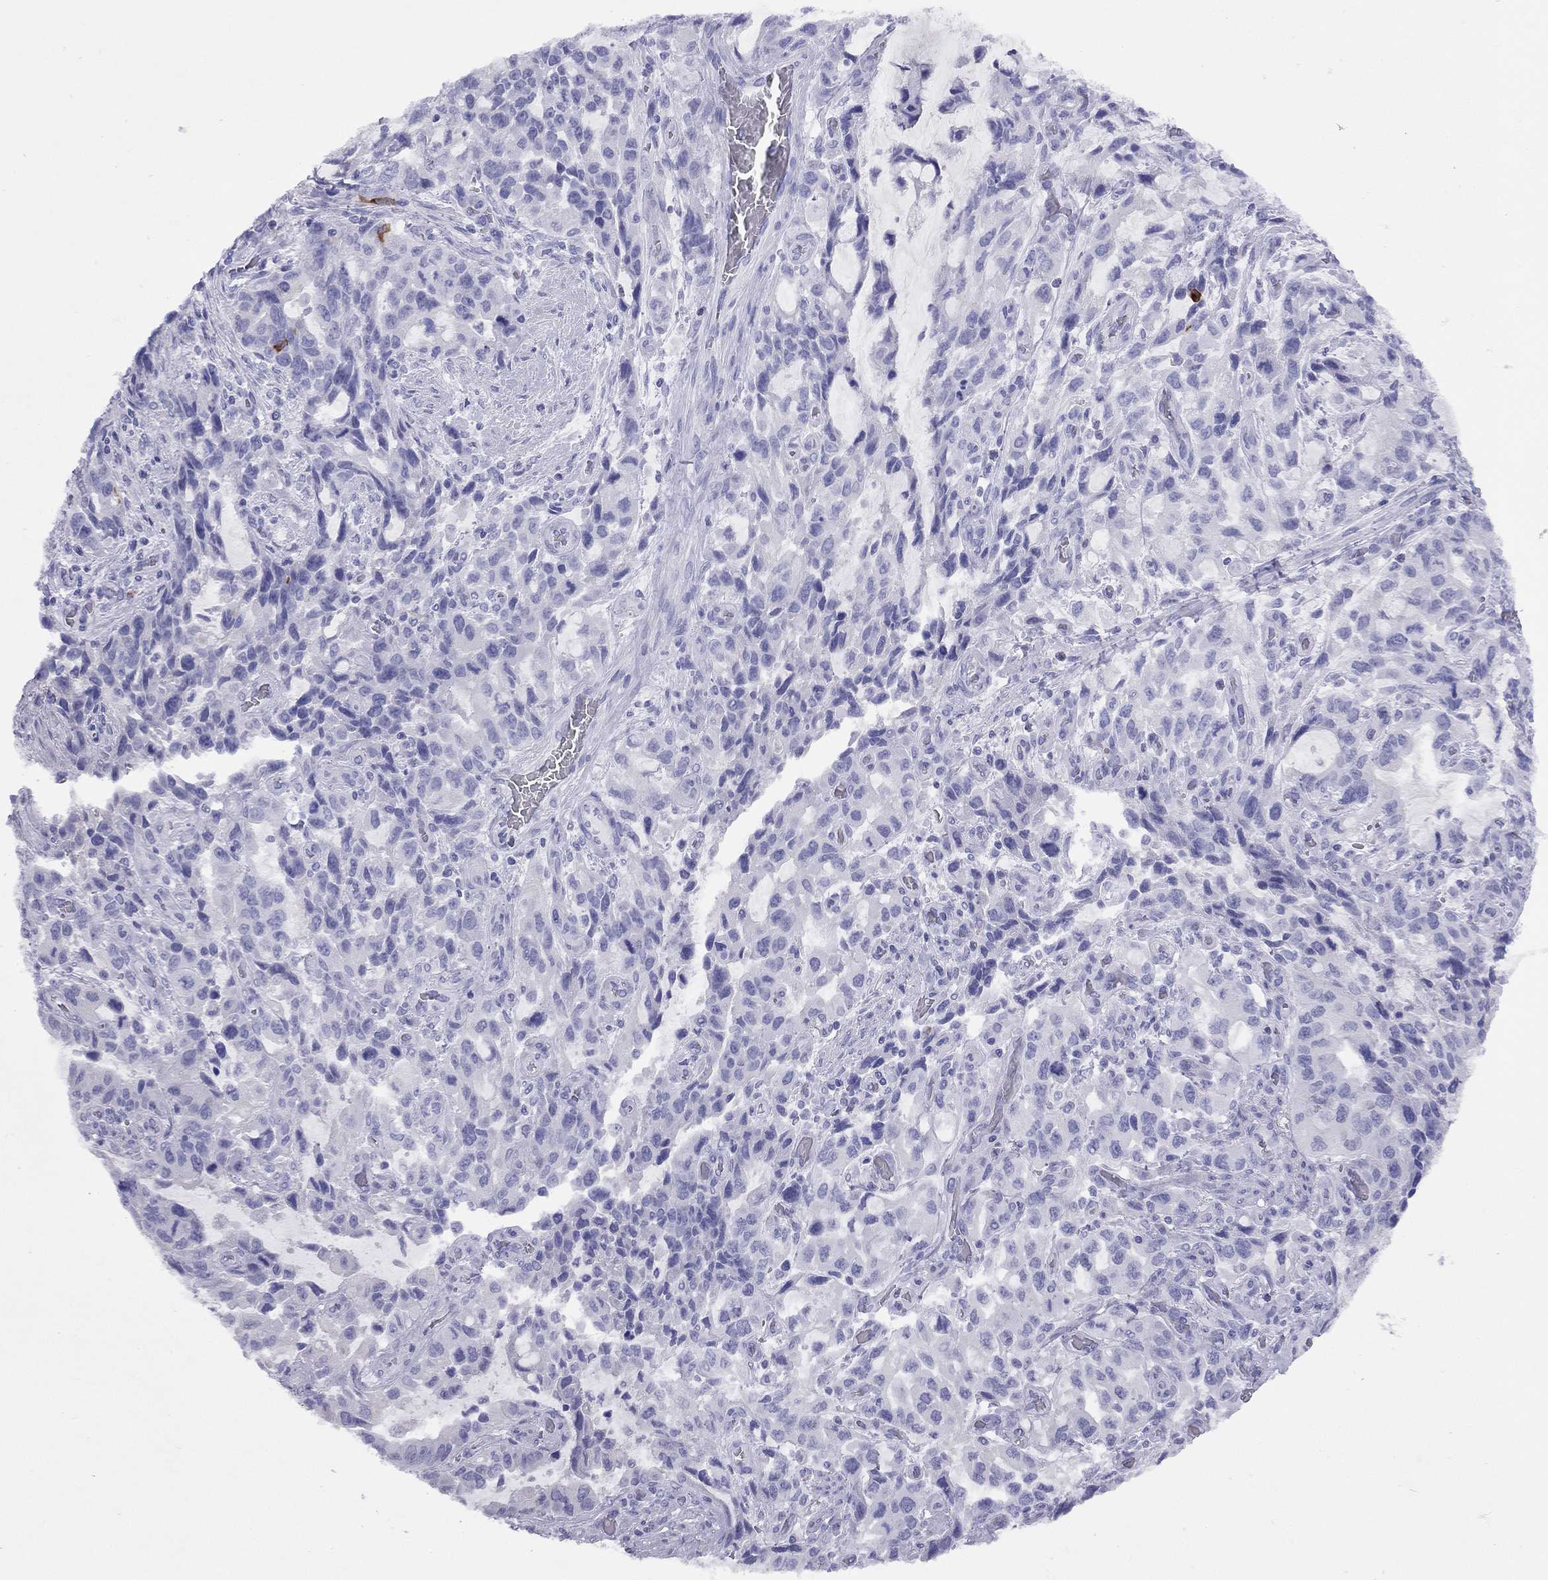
{"staining": {"intensity": "negative", "quantity": "none", "location": "none"}, "tissue": "stomach cancer", "cell_type": "Tumor cells", "image_type": "cancer", "snomed": [{"axis": "morphology", "description": "Adenocarcinoma, NOS"}, {"axis": "topography", "description": "Stomach, upper"}], "caption": "Tumor cells are negative for protein expression in human adenocarcinoma (stomach).", "gene": "HLA-DQB2", "patient": {"sex": "male", "age": 85}}